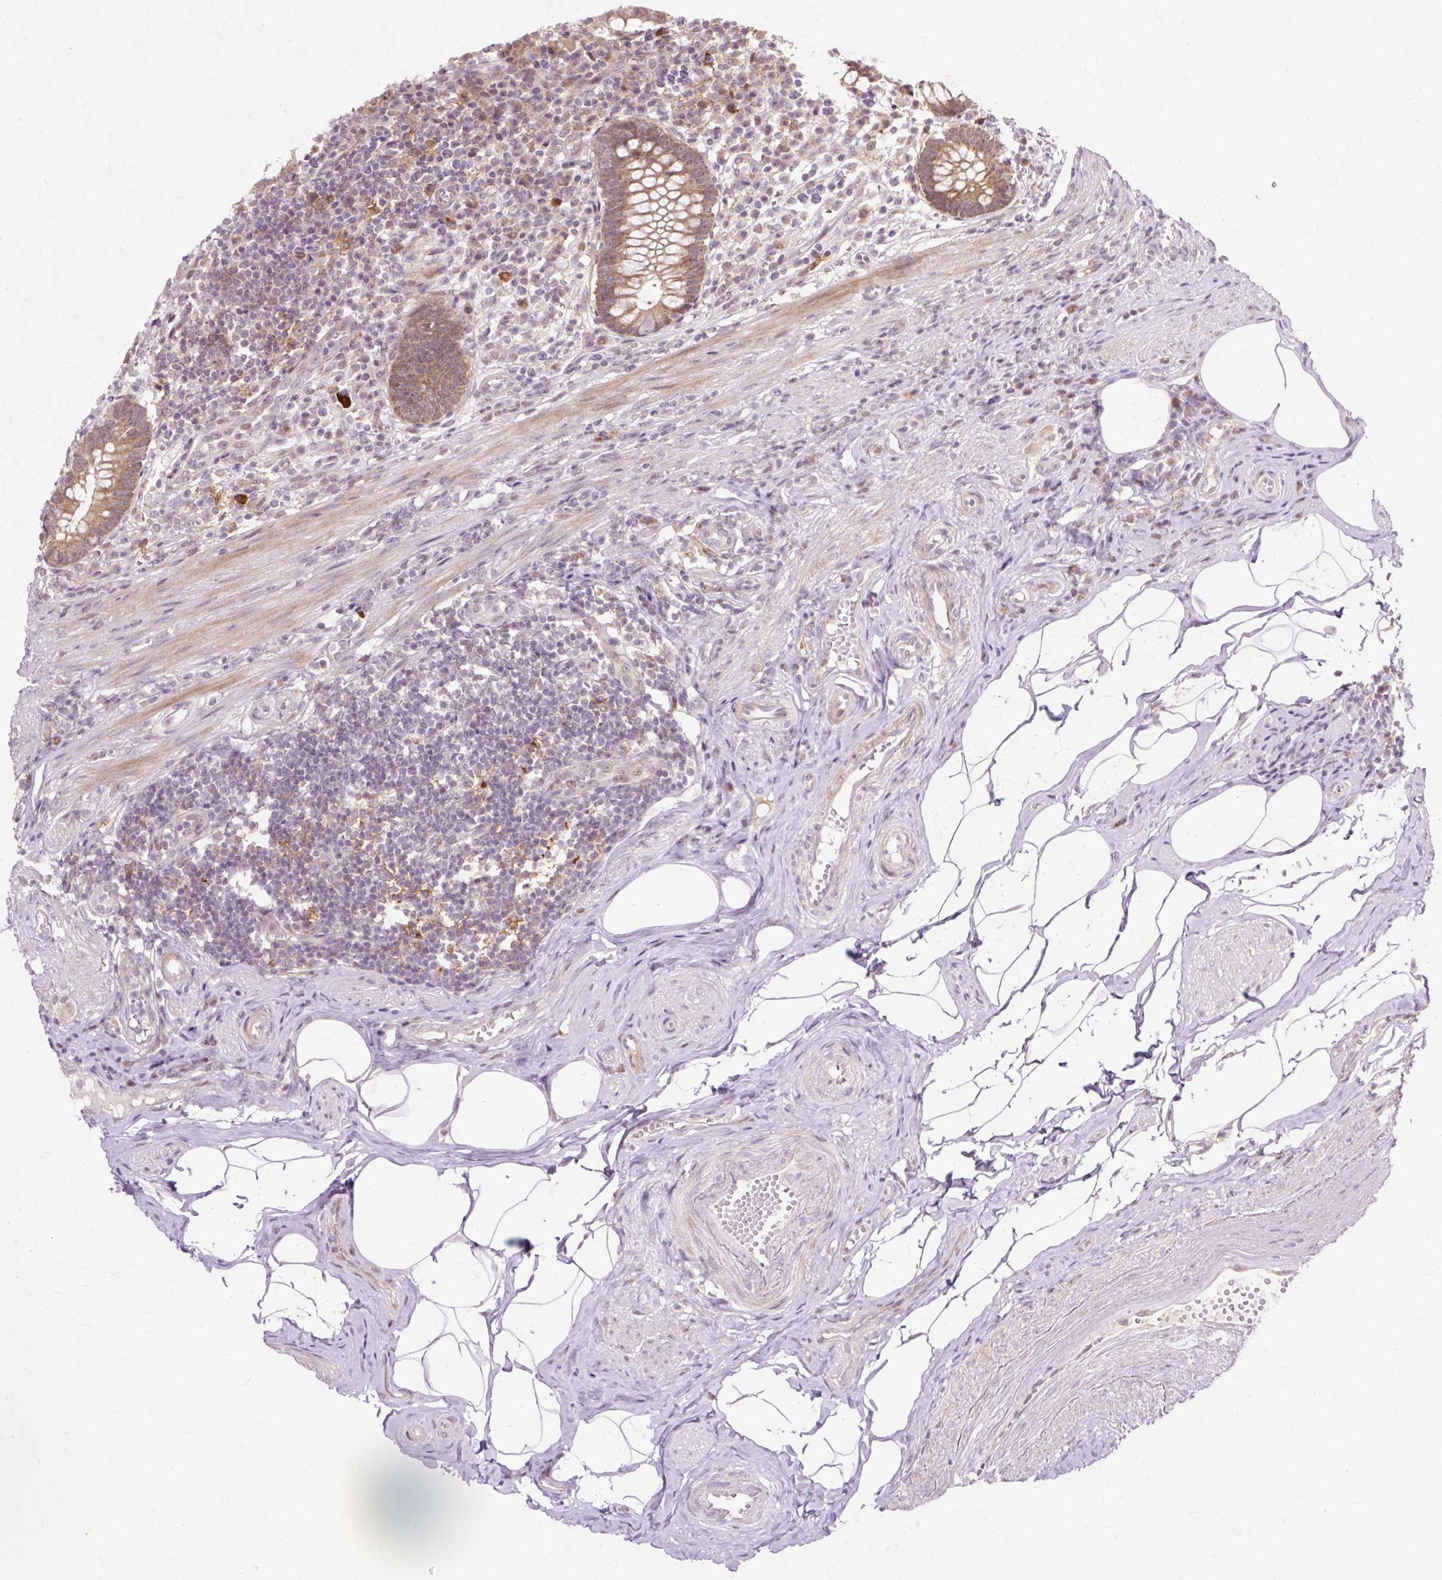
{"staining": {"intensity": "moderate", "quantity": ">75%", "location": "cytoplasmic/membranous"}, "tissue": "appendix", "cell_type": "Glandular cells", "image_type": "normal", "snomed": [{"axis": "morphology", "description": "Normal tissue, NOS"}, {"axis": "topography", "description": "Appendix"}], "caption": "Immunohistochemistry (IHC) (DAB (3,3'-diaminobenzidine)) staining of unremarkable human appendix demonstrates moderate cytoplasmic/membranous protein expression in about >75% of glandular cells. (brown staining indicates protein expression, while blue staining denotes nuclei).", "gene": "GEMIN2", "patient": {"sex": "female", "age": 56}}